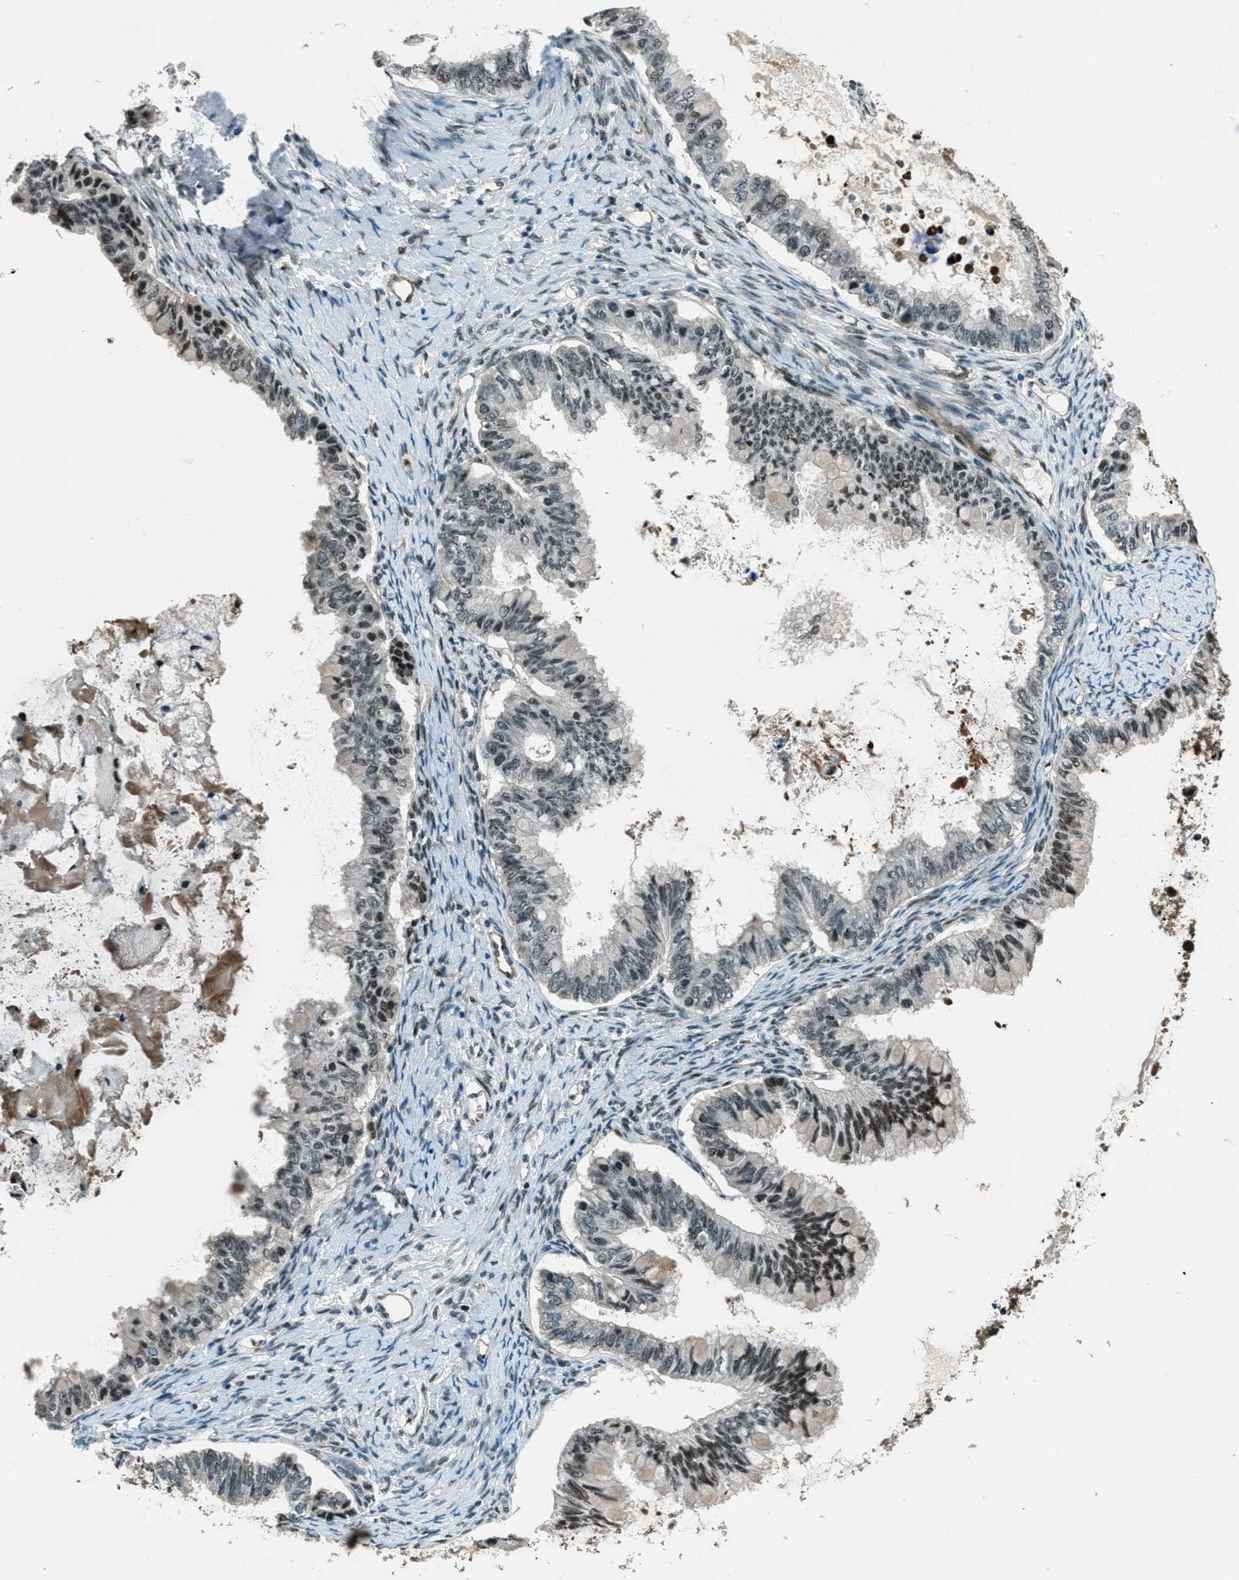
{"staining": {"intensity": "strong", "quantity": "<25%", "location": "nuclear"}, "tissue": "ovarian cancer", "cell_type": "Tumor cells", "image_type": "cancer", "snomed": [{"axis": "morphology", "description": "Cystadenocarcinoma, mucinous, NOS"}, {"axis": "topography", "description": "Ovary"}], "caption": "This is a photomicrograph of immunohistochemistry (IHC) staining of mucinous cystadenocarcinoma (ovarian), which shows strong staining in the nuclear of tumor cells.", "gene": "TARDBP", "patient": {"sex": "female", "age": 80}}